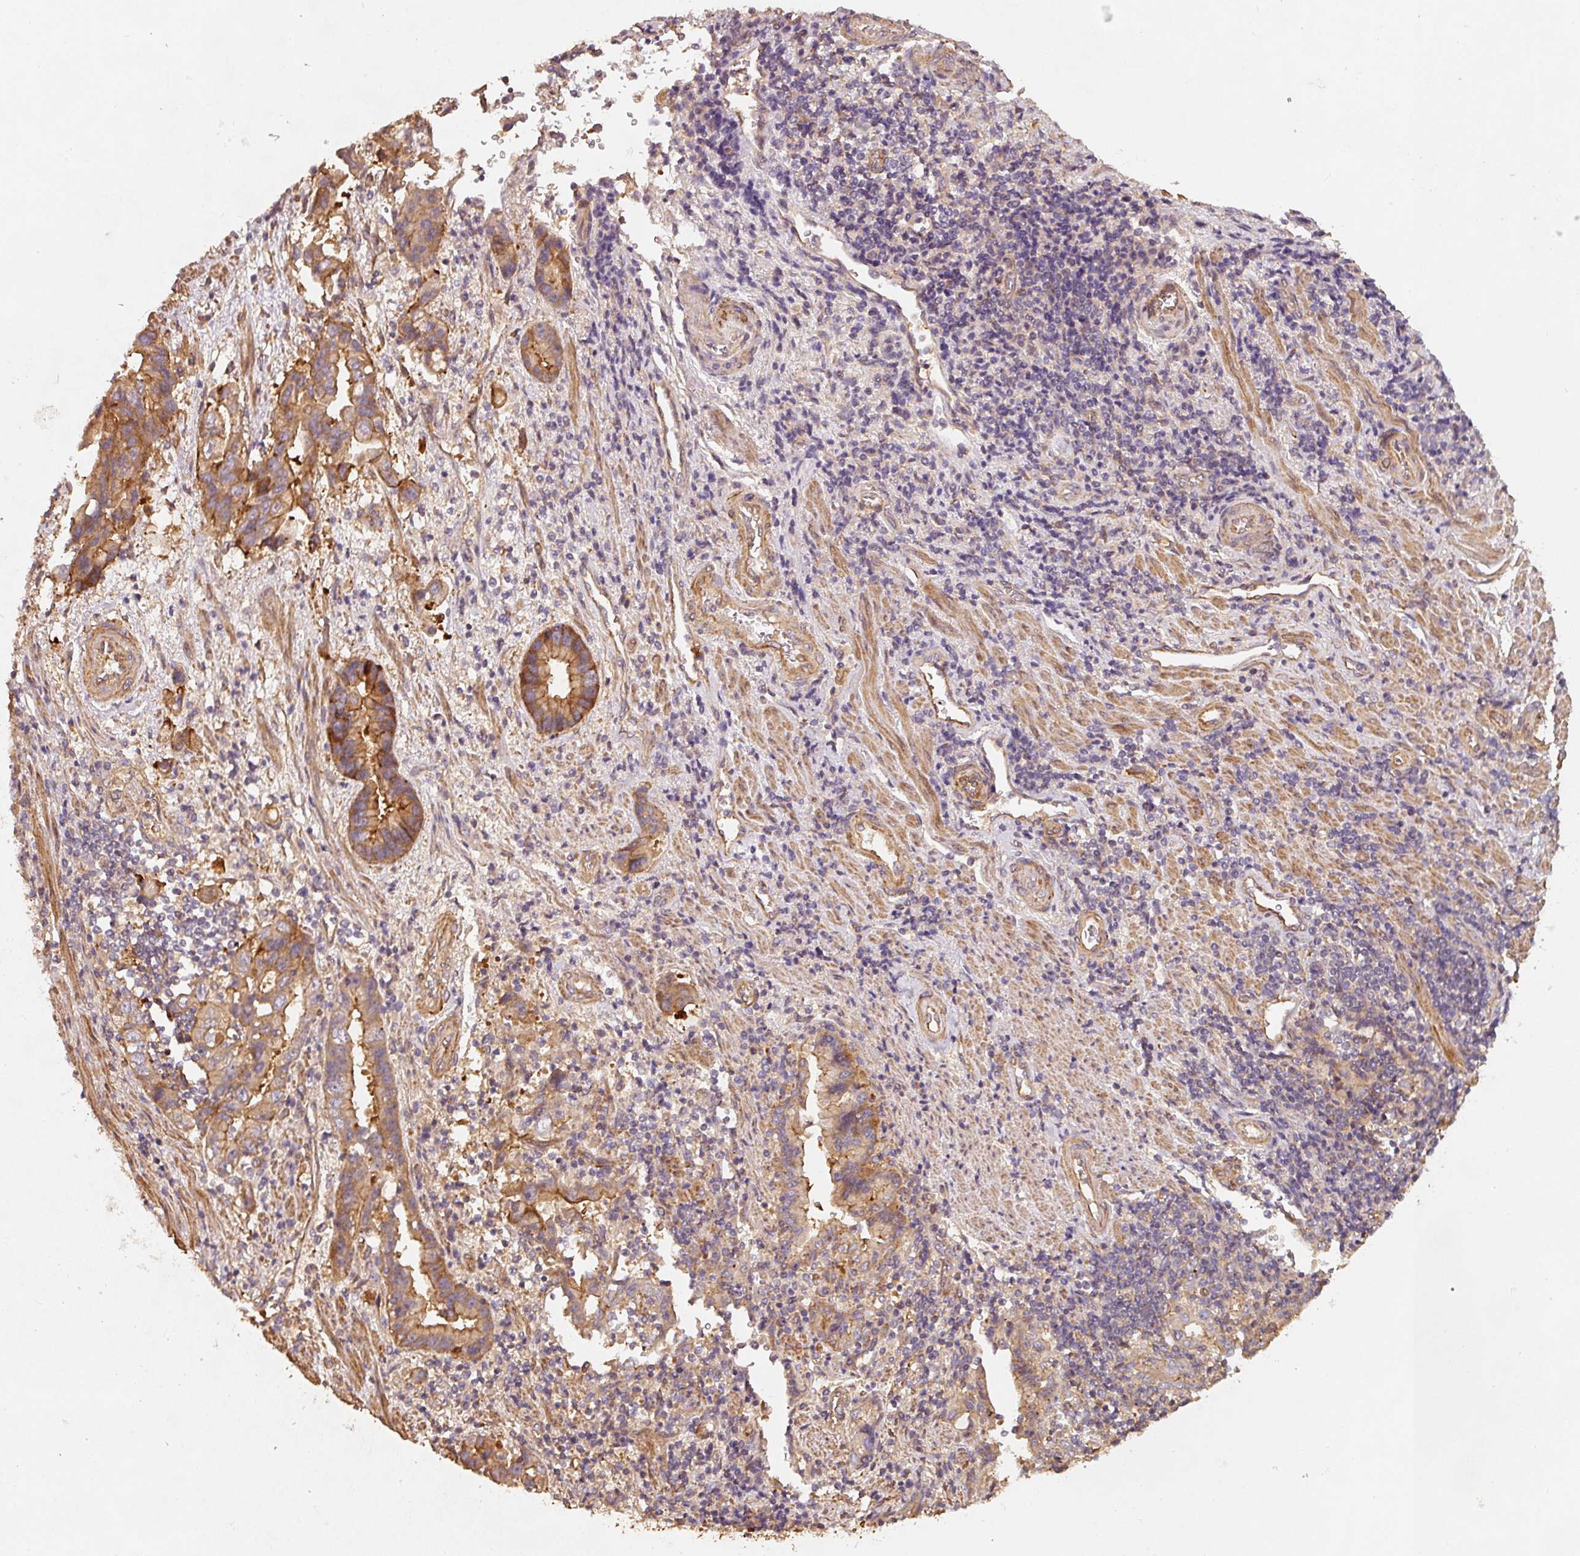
{"staining": {"intensity": "strong", "quantity": ">75%", "location": "cytoplasmic/membranous"}, "tissue": "stomach cancer", "cell_type": "Tumor cells", "image_type": "cancer", "snomed": [{"axis": "morphology", "description": "Adenocarcinoma, NOS"}, {"axis": "topography", "description": "Stomach"}], "caption": "A high amount of strong cytoplasmic/membranous positivity is identified in about >75% of tumor cells in adenocarcinoma (stomach) tissue.", "gene": "CEP95", "patient": {"sex": "male", "age": 62}}